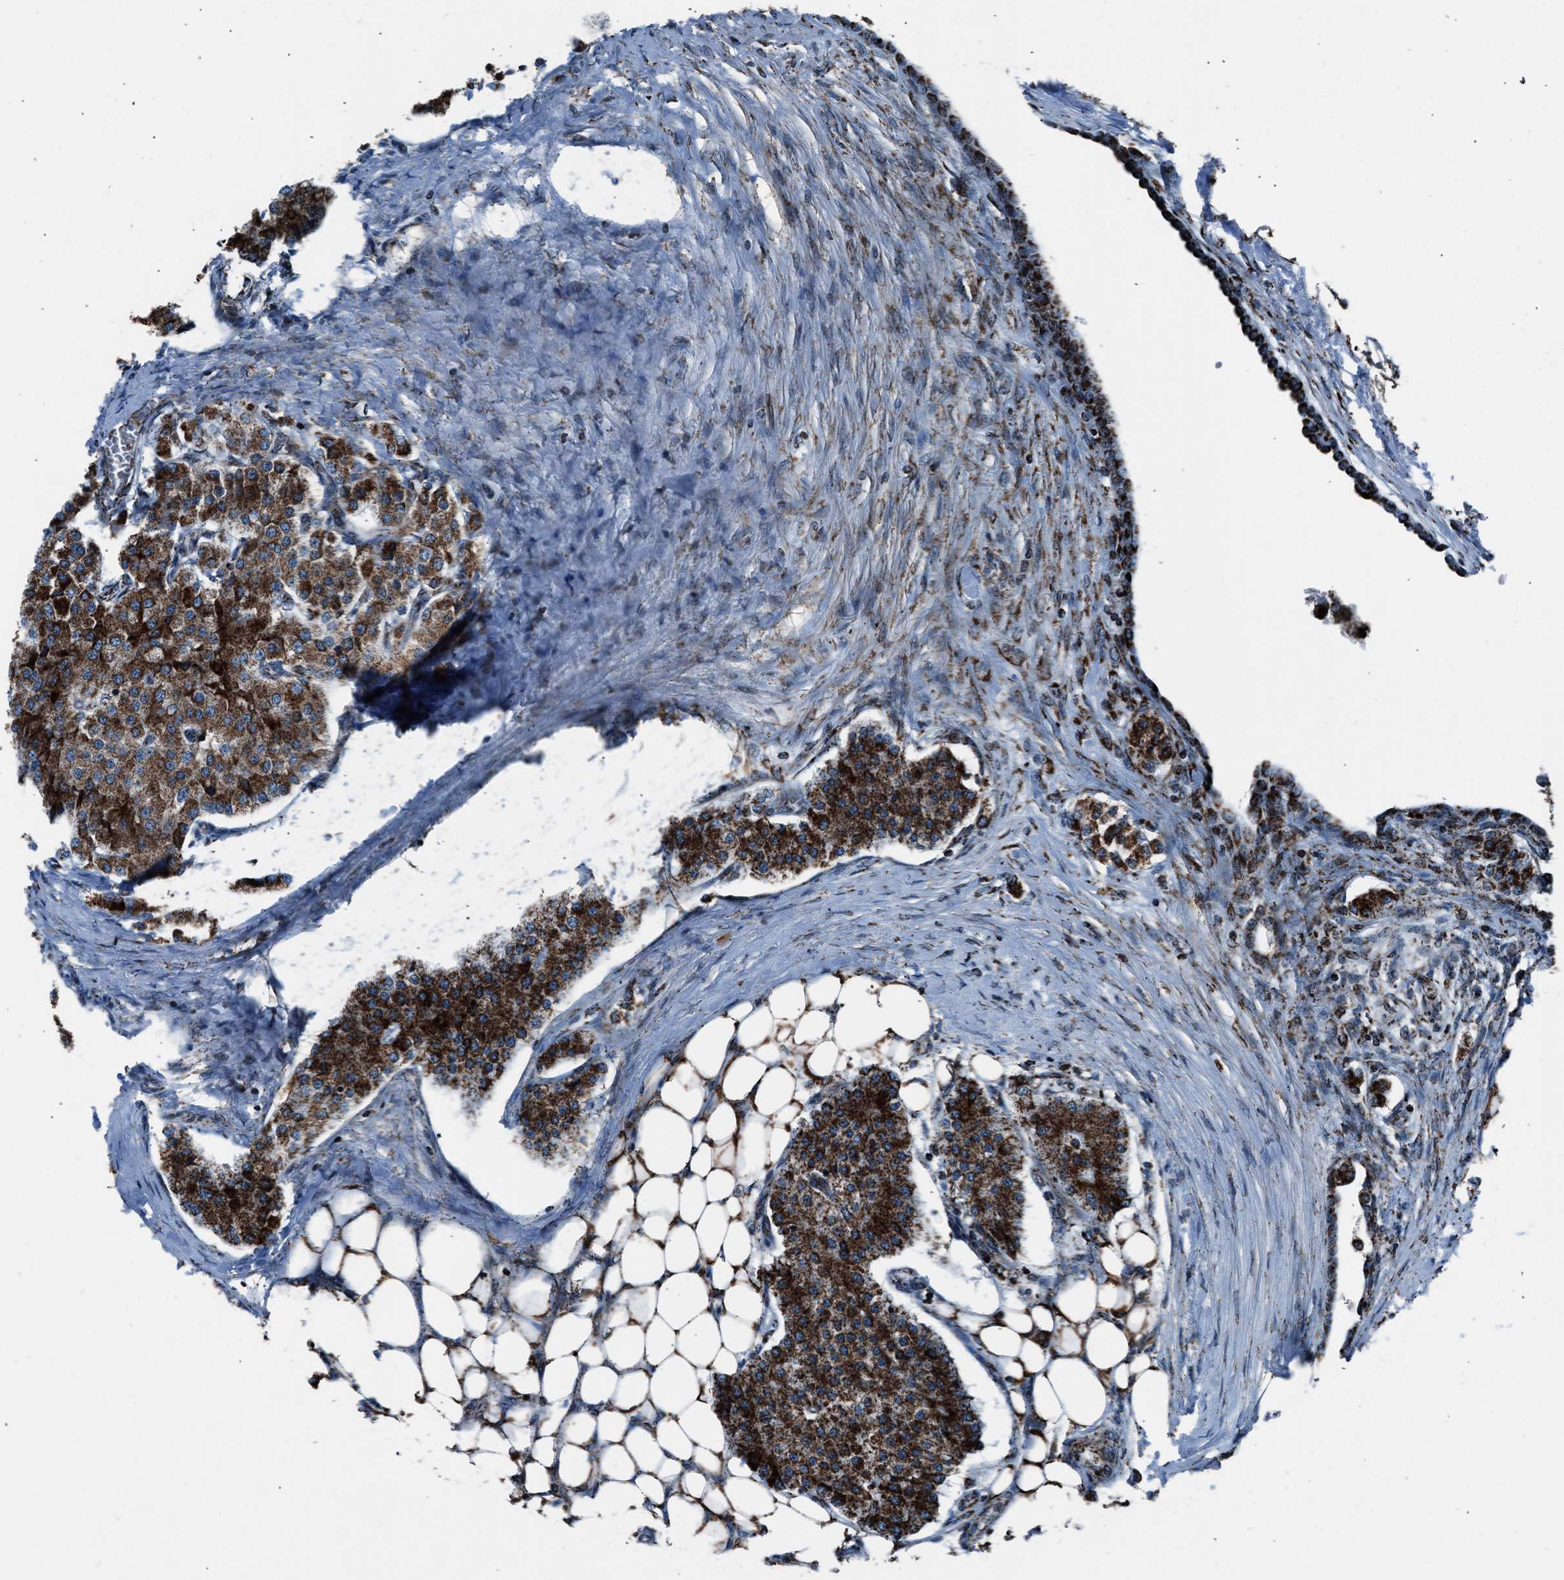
{"staining": {"intensity": "strong", "quantity": ">75%", "location": "cytoplasmic/membranous"}, "tissue": "carcinoid", "cell_type": "Tumor cells", "image_type": "cancer", "snomed": [{"axis": "morphology", "description": "Carcinoid, malignant, NOS"}, {"axis": "topography", "description": "Colon"}], "caption": "An immunohistochemistry (IHC) histopathology image of tumor tissue is shown. Protein staining in brown highlights strong cytoplasmic/membranous positivity in carcinoid (malignant) within tumor cells.", "gene": "MORC3", "patient": {"sex": "female", "age": 52}}